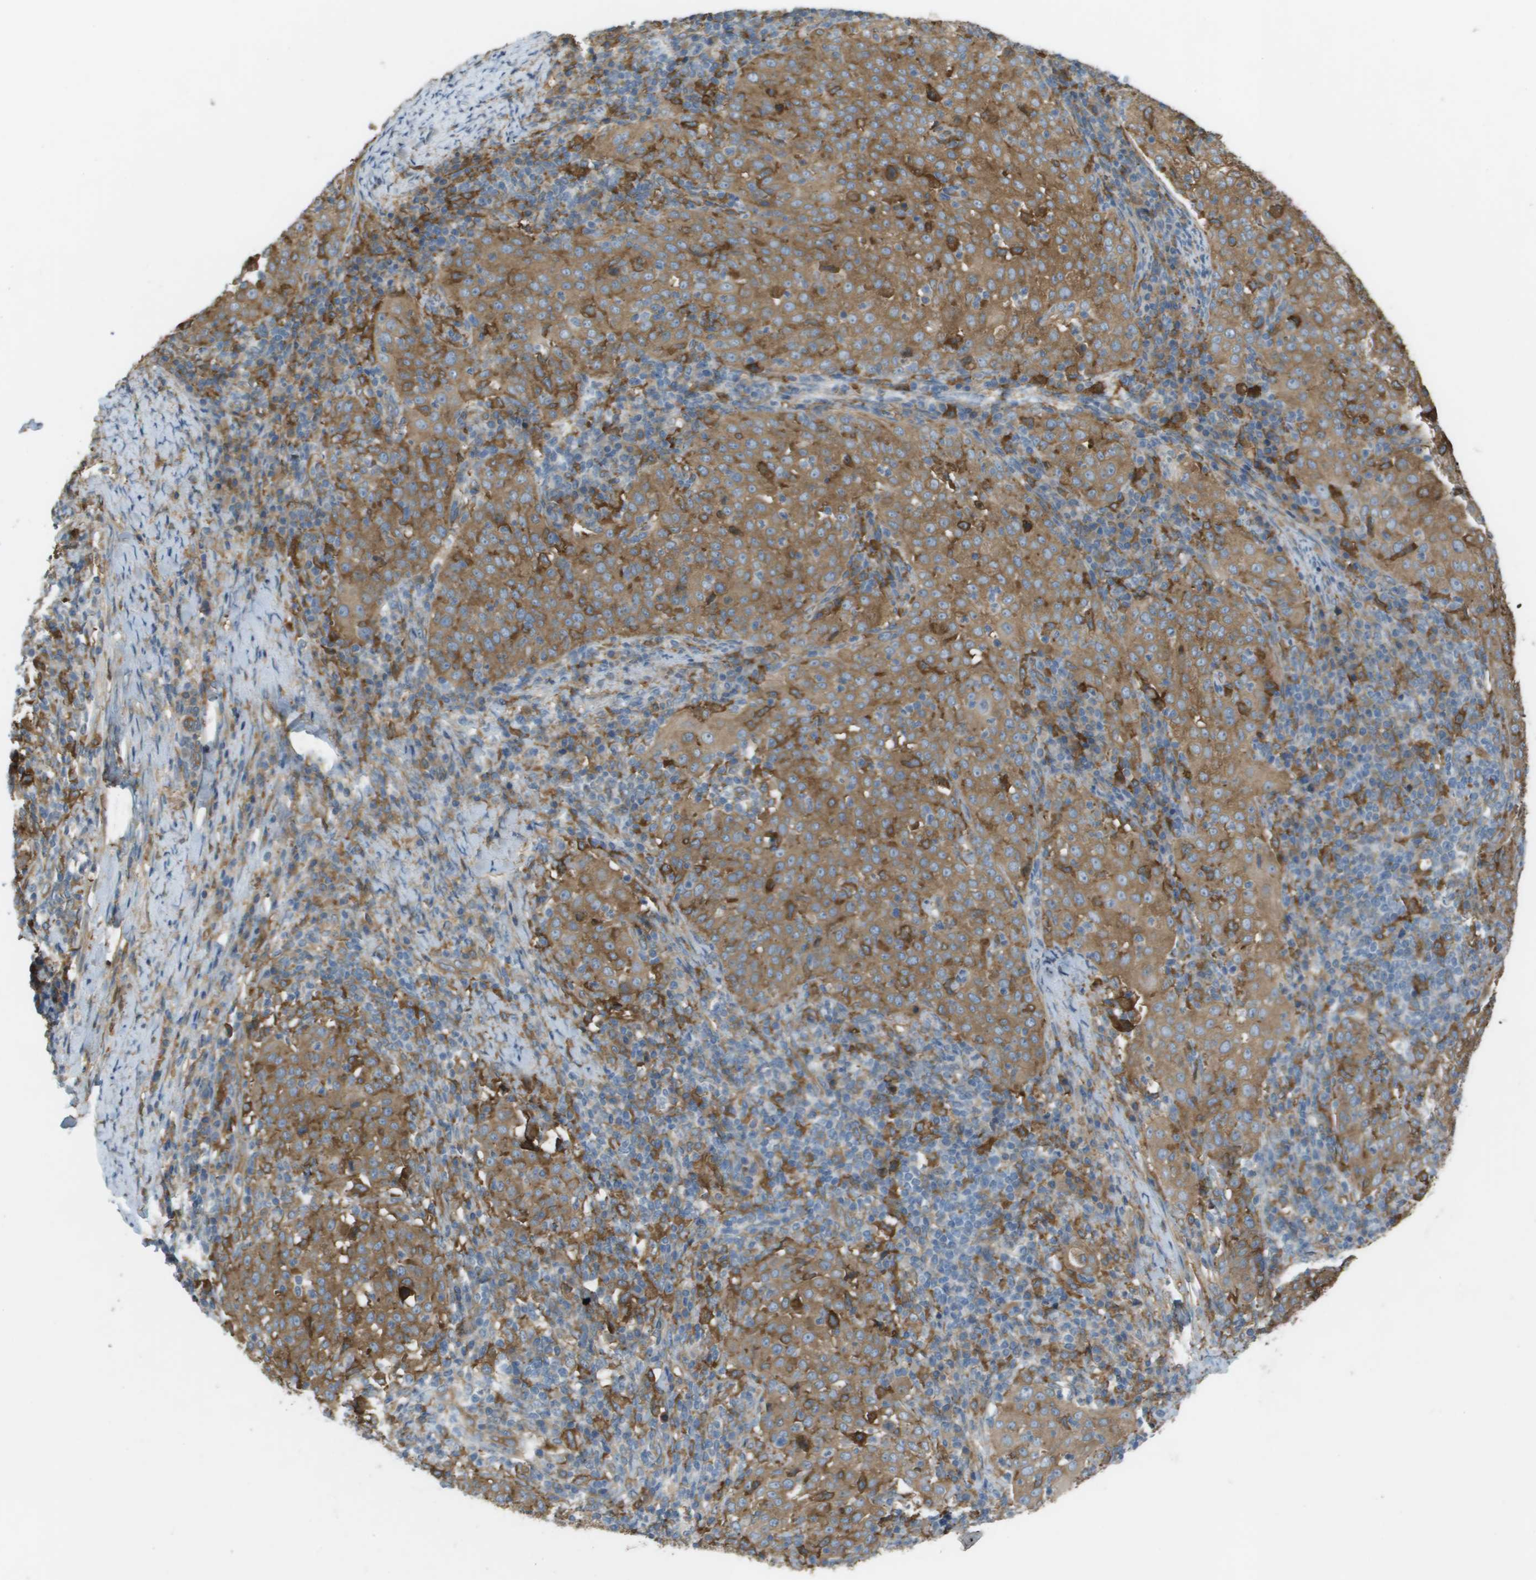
{"staining": {"intensity": "moderate", "quantity": ">75%", "location": "cytoplasmic/membranous"}, "tissue": "cervical cancer", "cell_type": "Tumor cells", "image_type": "cancer", "snomed": [{"axis": "morphology", "description": "Squamous cell carcinoma, NOS"}, {"axis": "topography", "description": "Cervix"}], "caption": "Protein staining of cervical squamous cell carcinoma tissue shows moderate cytoplasmic/membranous staining in approximately >75% of tumor cells.", "gene": "CORO1B", "patient": {"sex": "female", "age": 51}}